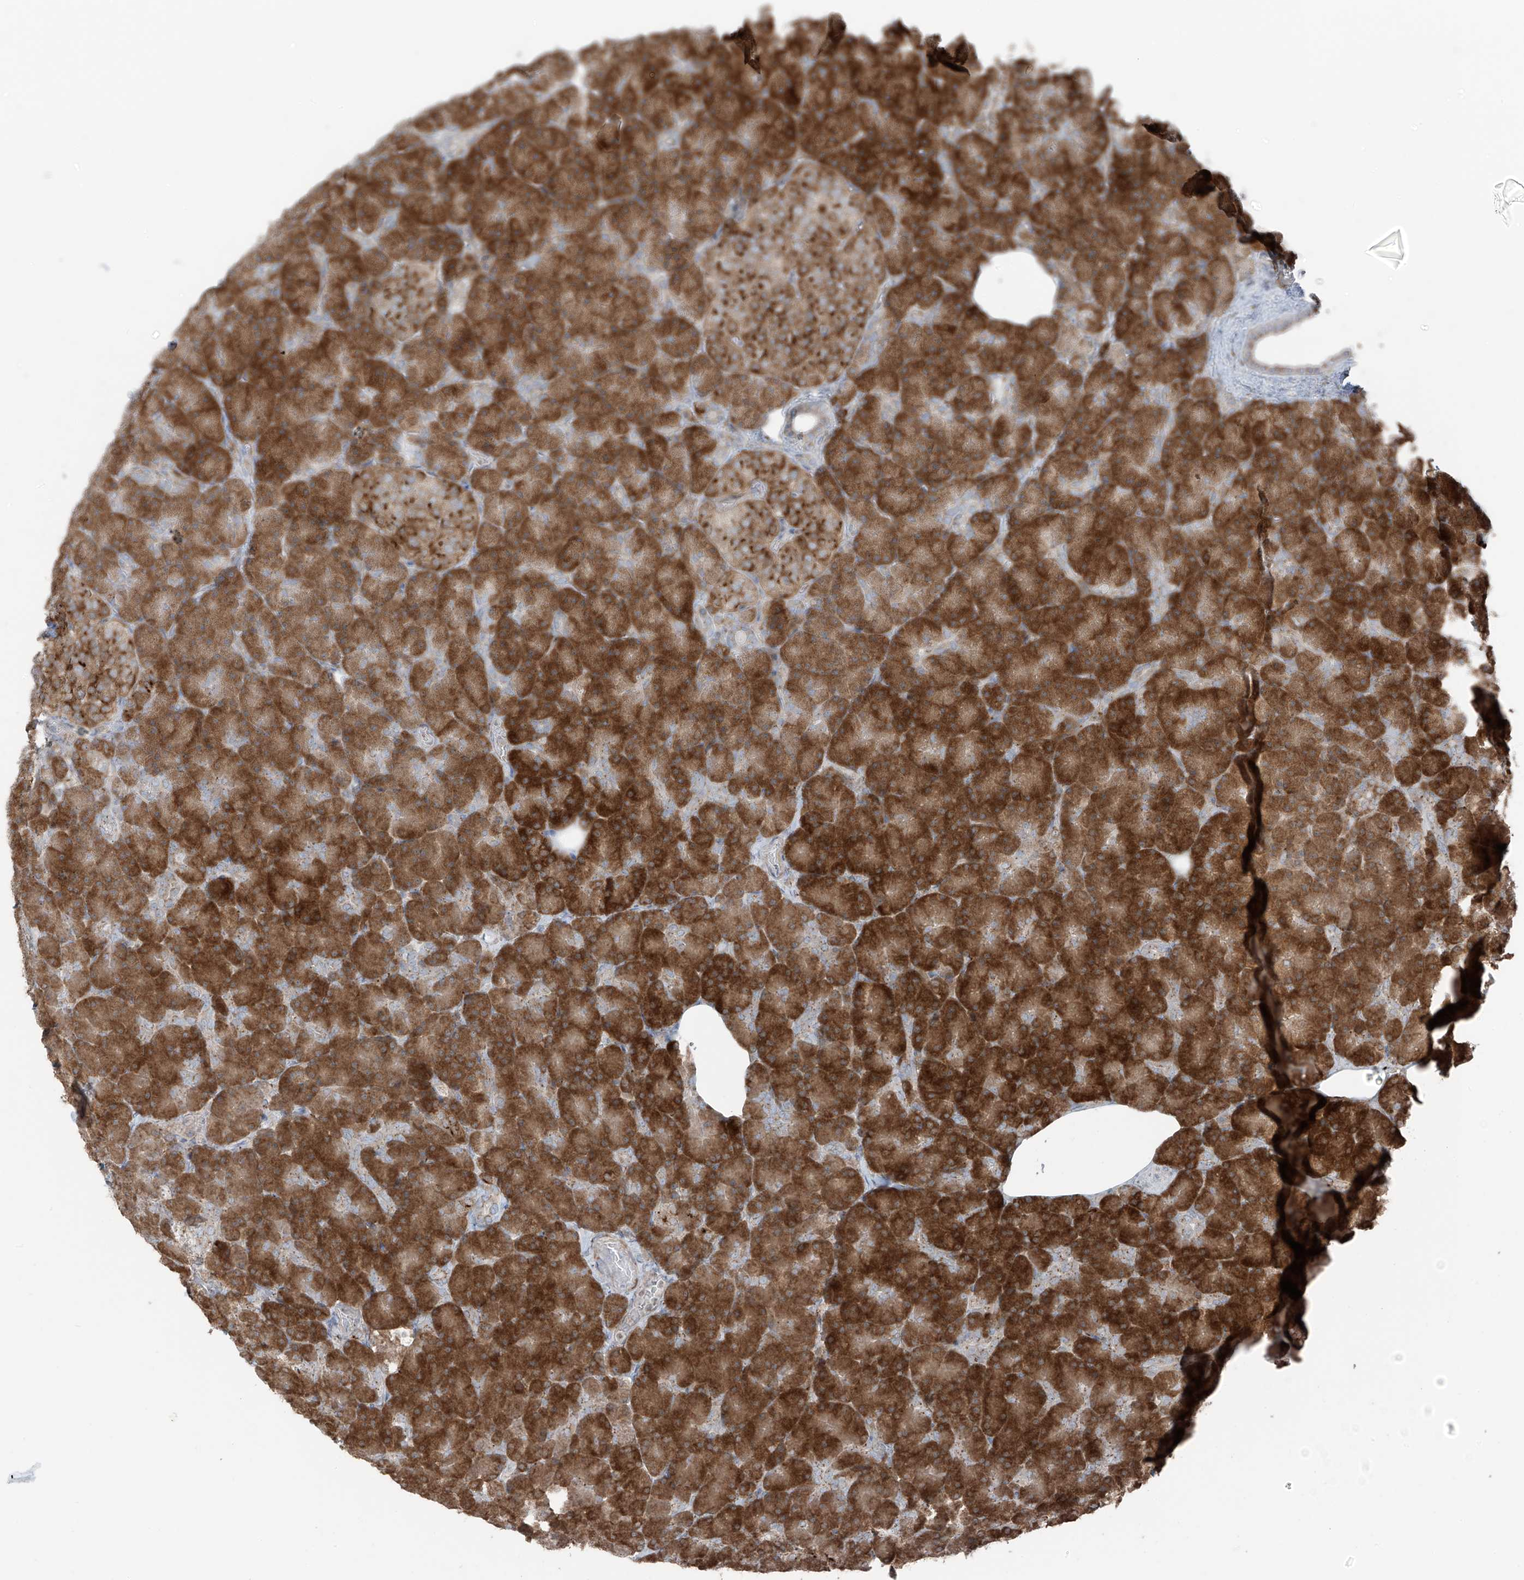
{"staining": {"intensity": "strong", "quantity": ">75%", "location": "cytoplasmic/membranous"}, "tissue": "pancreas", "cell_type": "Exocrine glandular cells", "image_type": "normal", "snomed": [{"axis": "morphology", "description": "Normal tissue, NOS"}, {"axis": "topography", "description": "Pancreas"}], "caption": "The image reveals immunohistochemical staining of unremarkable pancreas. There is strong cytoplasmic/membranous expression is present in about >75% of exocrine glandular cells. (DAB IHC with brightfield microscopy, high magnification).", "gene": "ERLEC1", "patient": {"sex": "female", "age": 43}}